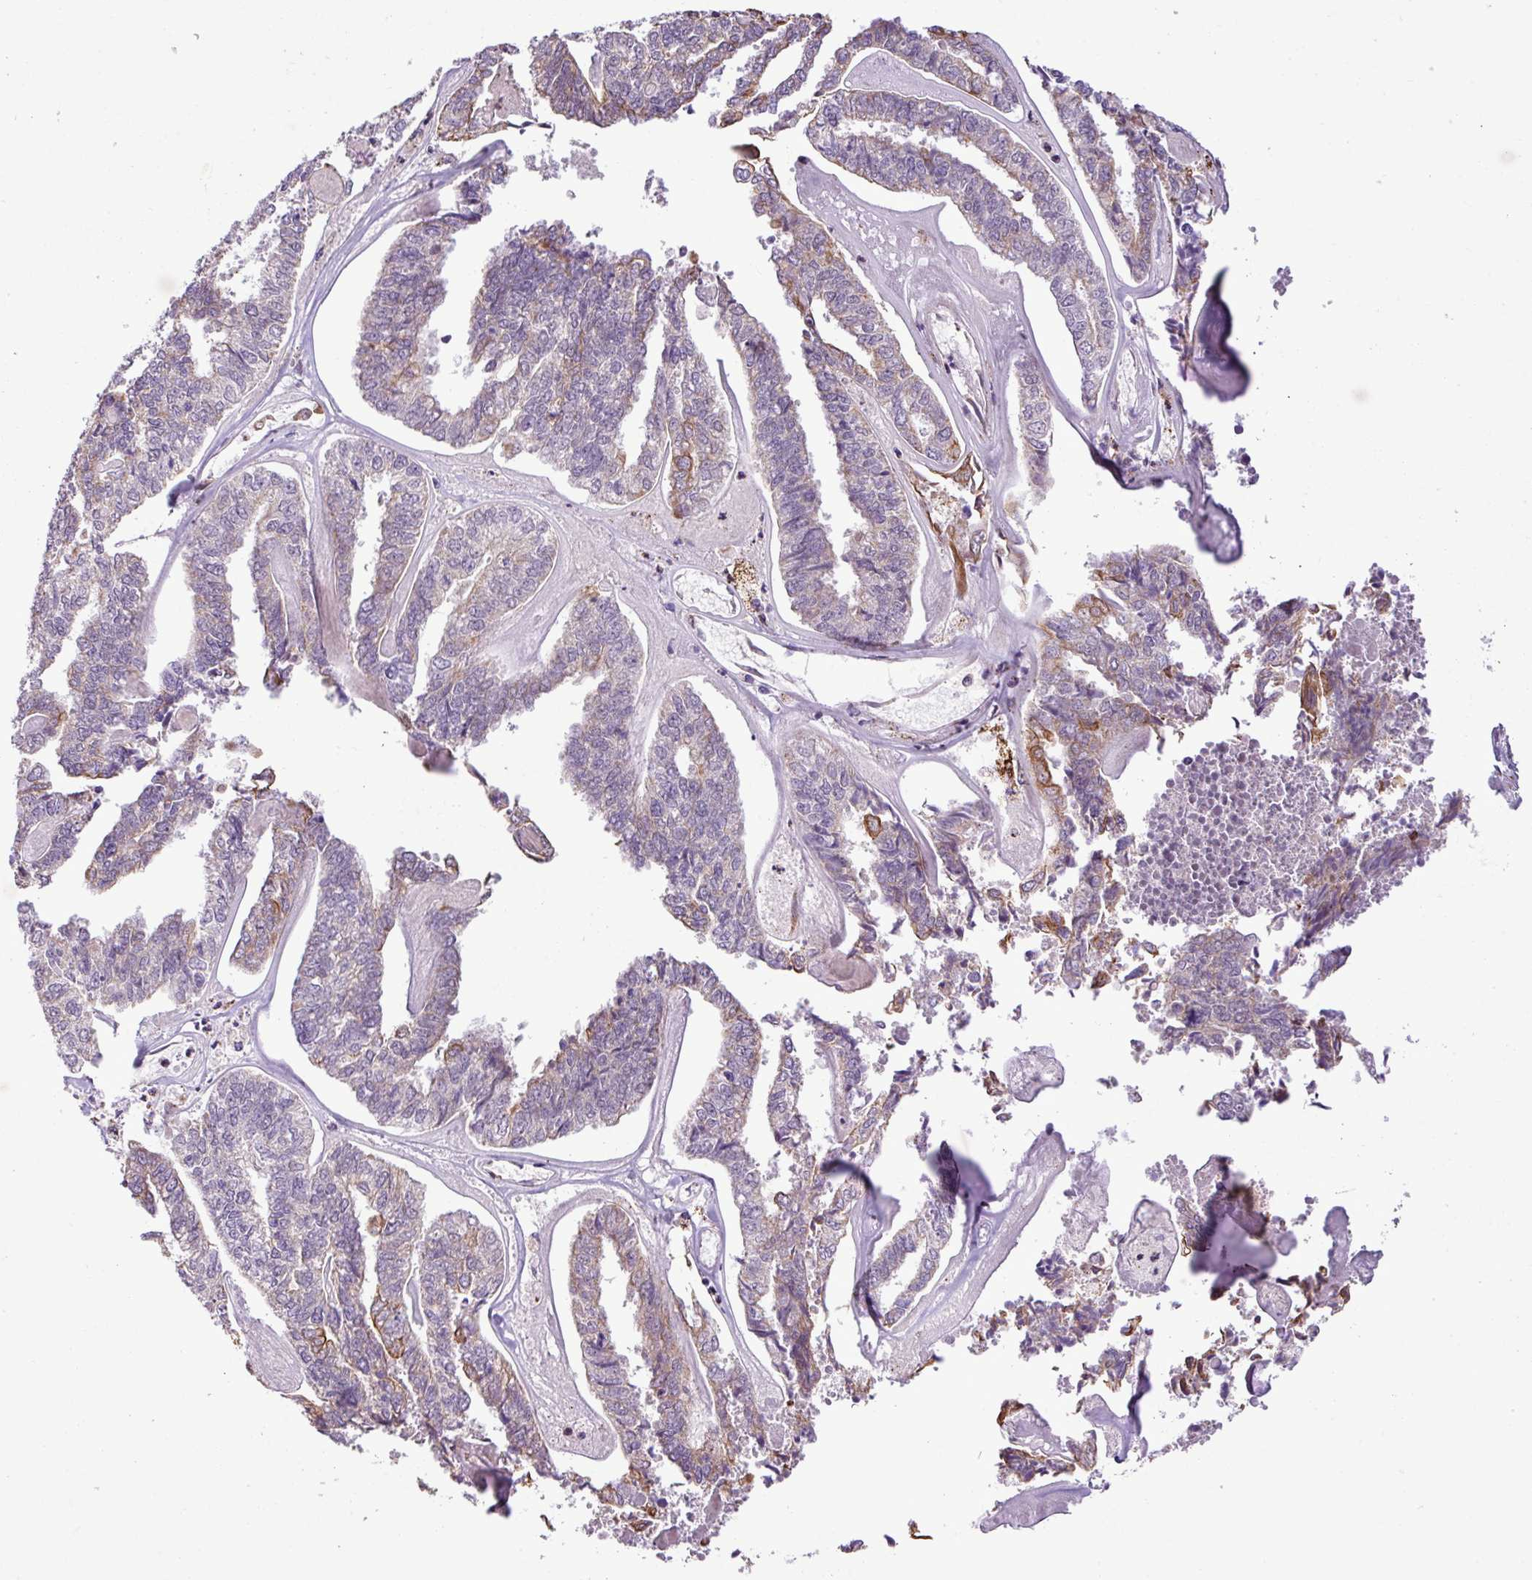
{"staining": {"intensity": "moderate", "quantity": "<25%", "location": "cytoplasmic/membranous"}, "tissue": "endometrial cancer", "cell_type": "Tumor cells", "image_type": "cancer", "snomed": [{"axis": "morphology", "description": "Adenocarcinoma, NOS"}, {"axis": "topography", "description": "Endometrium"}], "caption": "Immunohistochemistry photomicrograph of adenocarcinoma (endometrial) stained for a protein (brown), which reveals low levels of moderate cytoplasmic/membranous expression in about <25% of tumor cells.", "gene": "SGPP1", "patient": {"sex": "female", "age": 73}}